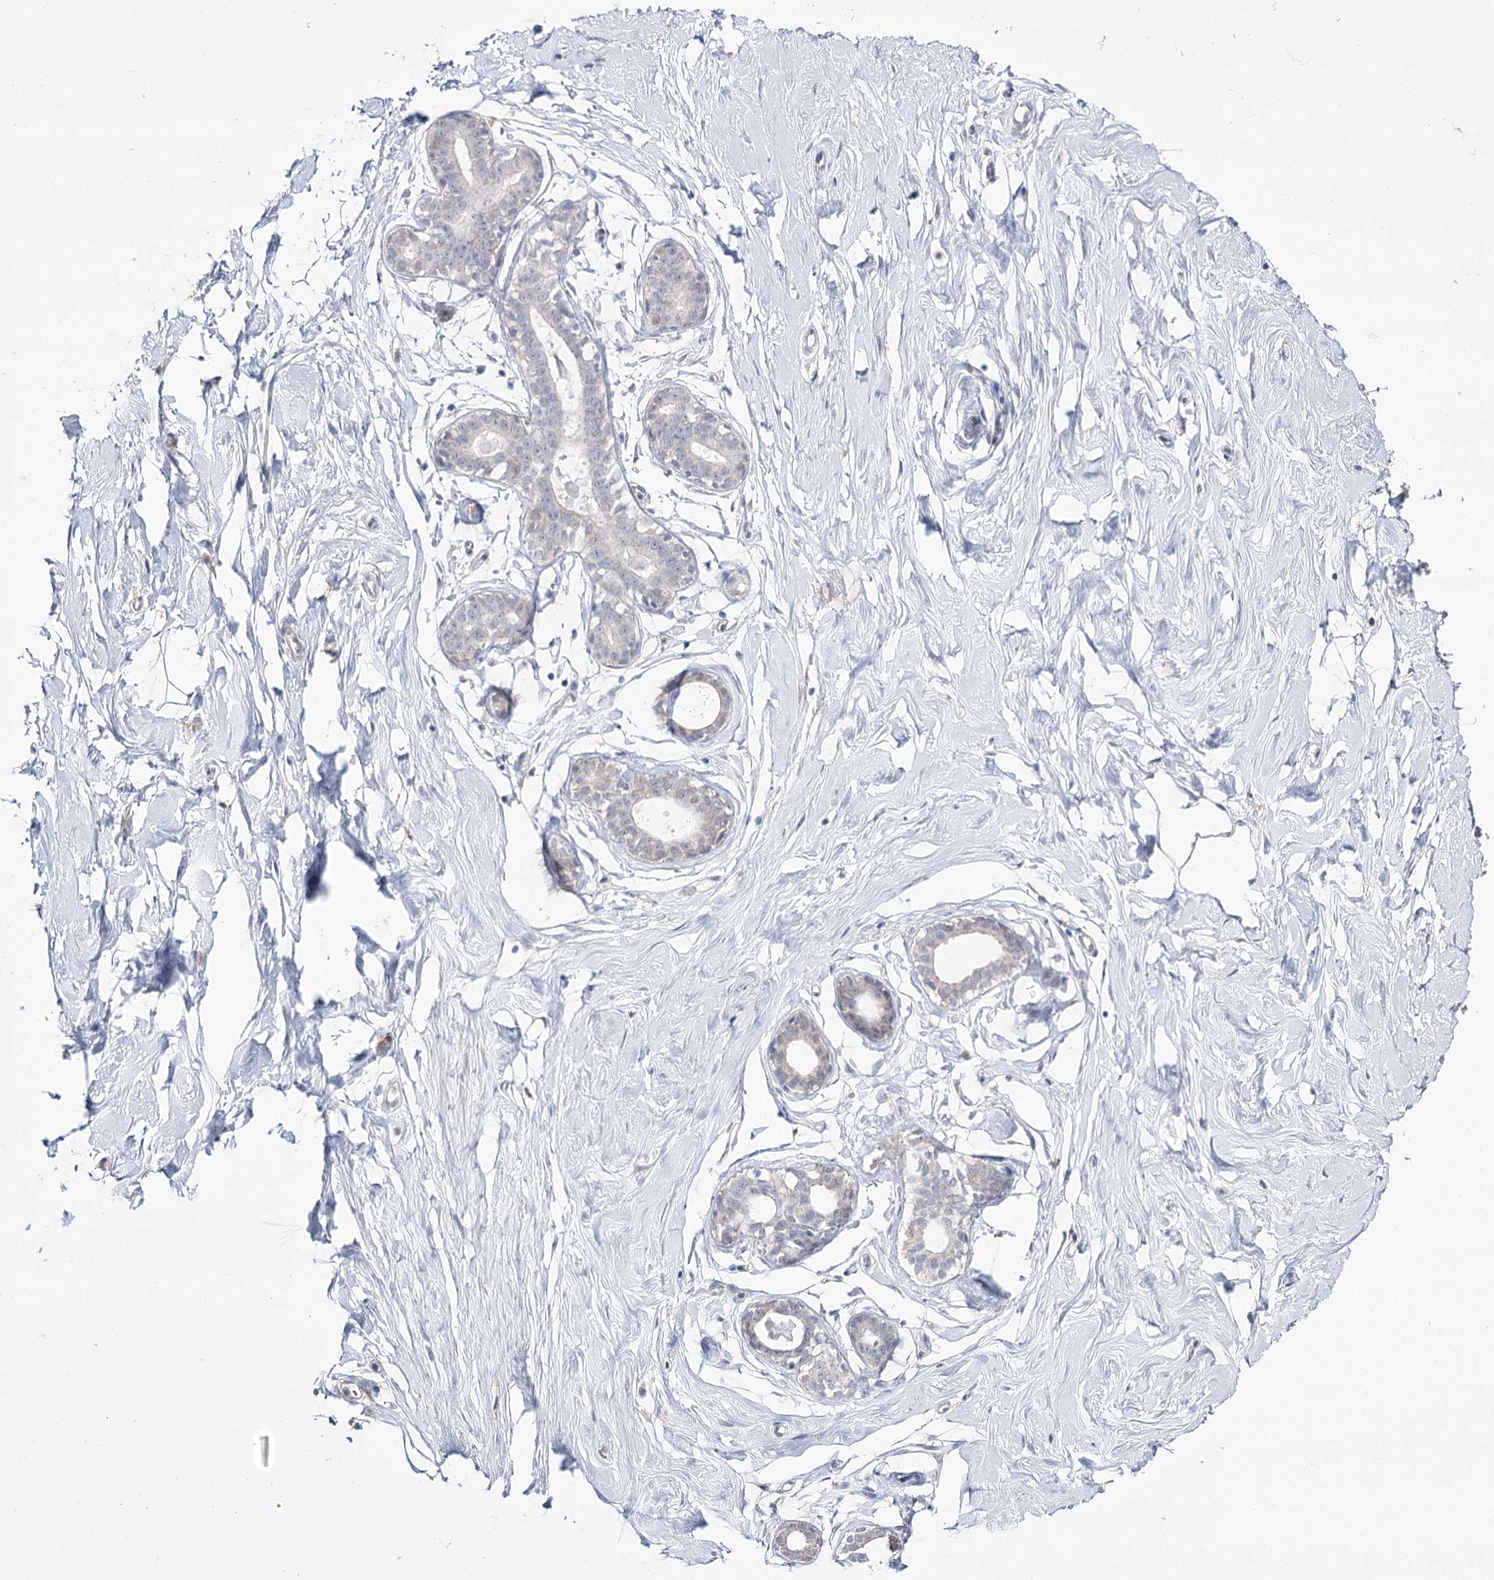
{"staining": {"intensity": "negative", "quantity": "none", "location": "none"}, "tissue": "breast", "cell_type": "Adipocytes", "image_type": "normal", "snomed": [{"axis": "morphology", "description": "Normal tissue, NOS"}, {"axis": "morphology", "description": "Adenoma, NOS"}, {"axis": "topography", "description": "Breast"}], "caption": "Photomicrograph shows no protein positivity in adipocytes of normal breast. (Stains: DAB IHC with hematoxylin counter stain, Microscopy: brightfield microscopy at high magnification).", "gene": "VGLL4", "patient": {"sex": "female", "age": 23}}